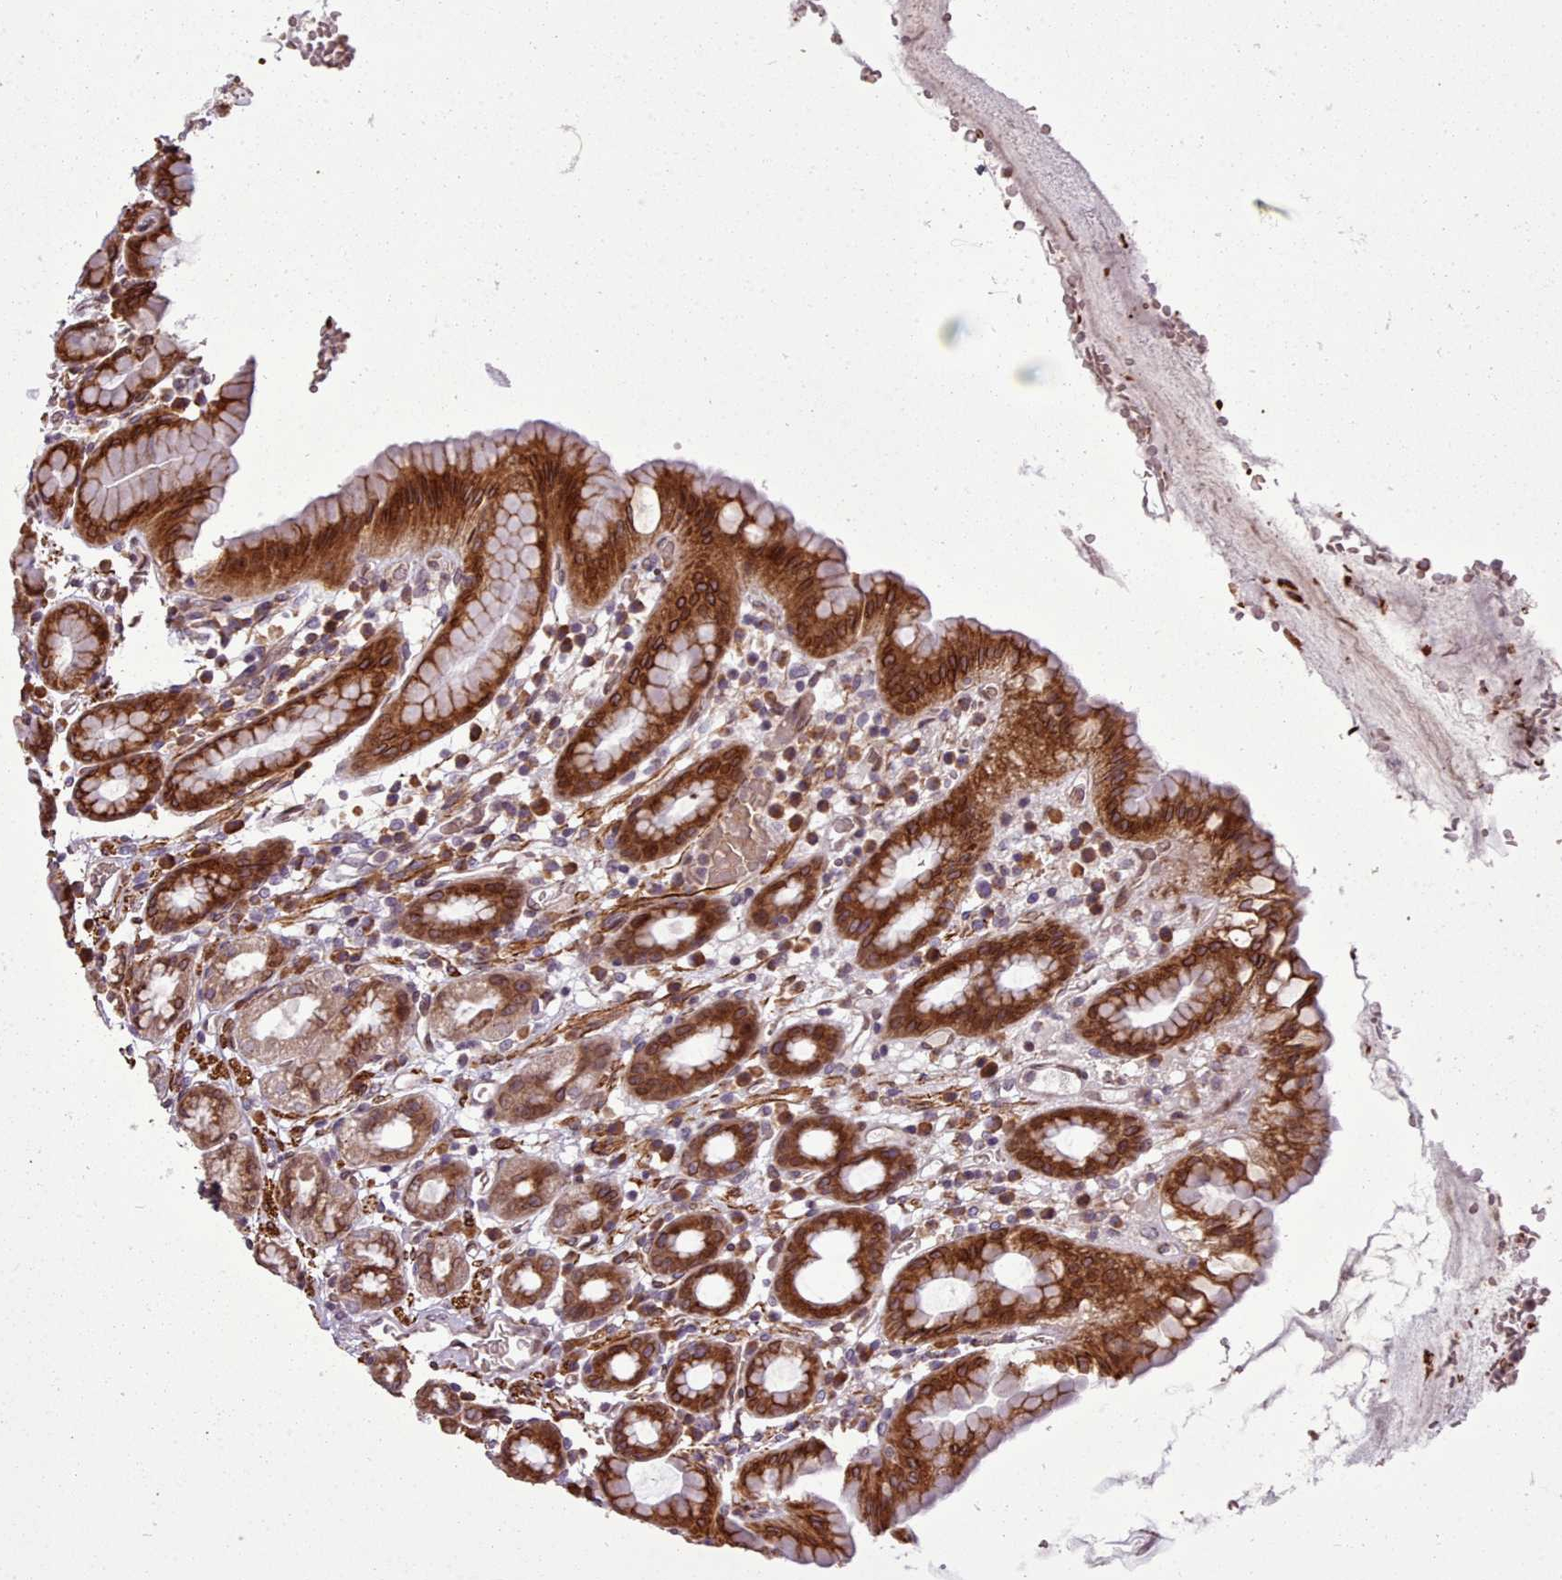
{"staining": {"intensity": "strong", "quantity": ">75%", "location": "cytoplasmic/membranous,nuclear"}, "tissue": "stomach", "cell_type": "Glandular cells", "image_type": "normal", "snomed": [{"axis": "morphology", "description": "Normal tissue, NOS"}, {"axis": "topography", "description": "Stomach, upper"}, {"axis": "topography", "description": "Stomach, lower"}, {"axis": "topography", "description": "Small intestine"}], "caption": "Immunohistochemistry histopathology image of unremarkable stomach stained for a protein (brown), which exhibits high levels of strong cytoplasmic/membranous,nuclear expression in about >75% of glandular cells.", "gene": "CABP1", "patient": {"sex": "male", "age": 68}}